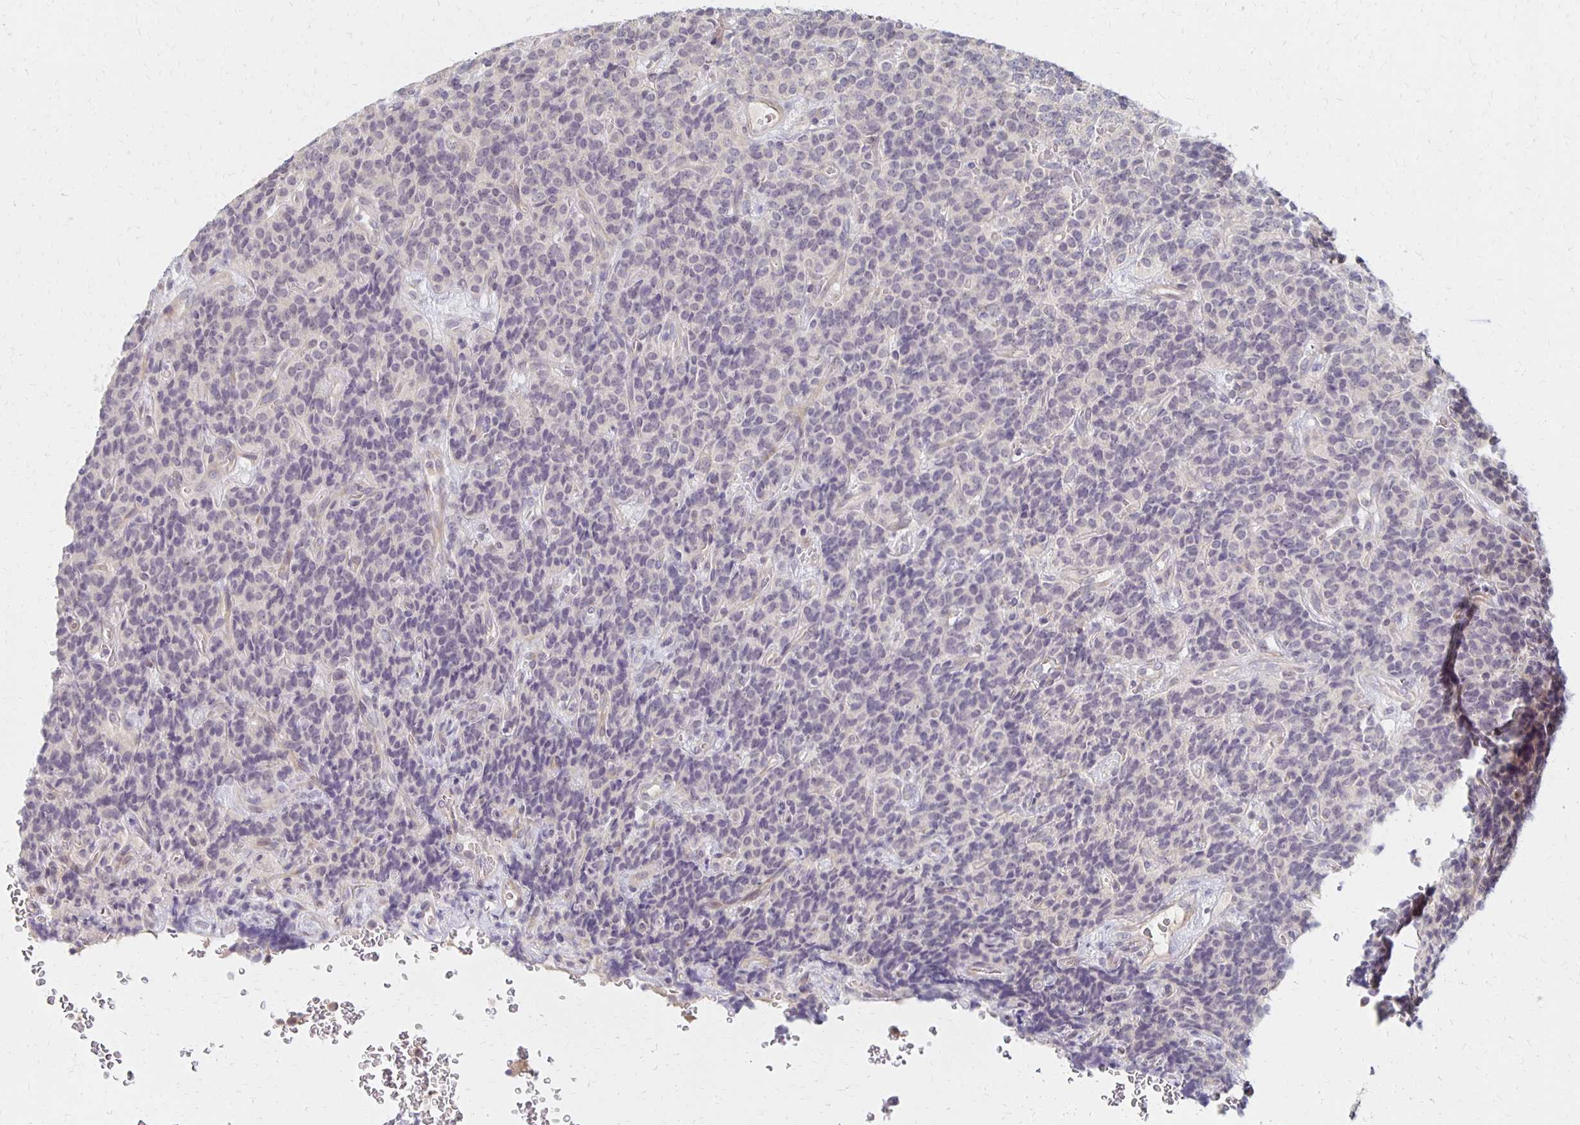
{"staining": {"intensity": "negative", "quantity": "none", "location": "none"}, "tissue": "carcinoid", "cell_type": "Tumor cells", "image_type": "cancer", "snomed": [{"axis": "morphology", "description": "Carcinoid, malignant, NOS"}, {"axis": "topography", "description": "Pancreas"}], "caption": "Tumor cells are negative for brown protein staining in carcinoid.", "gene": "PRKCB", "patient": {"sex": "male", "age": 36}}